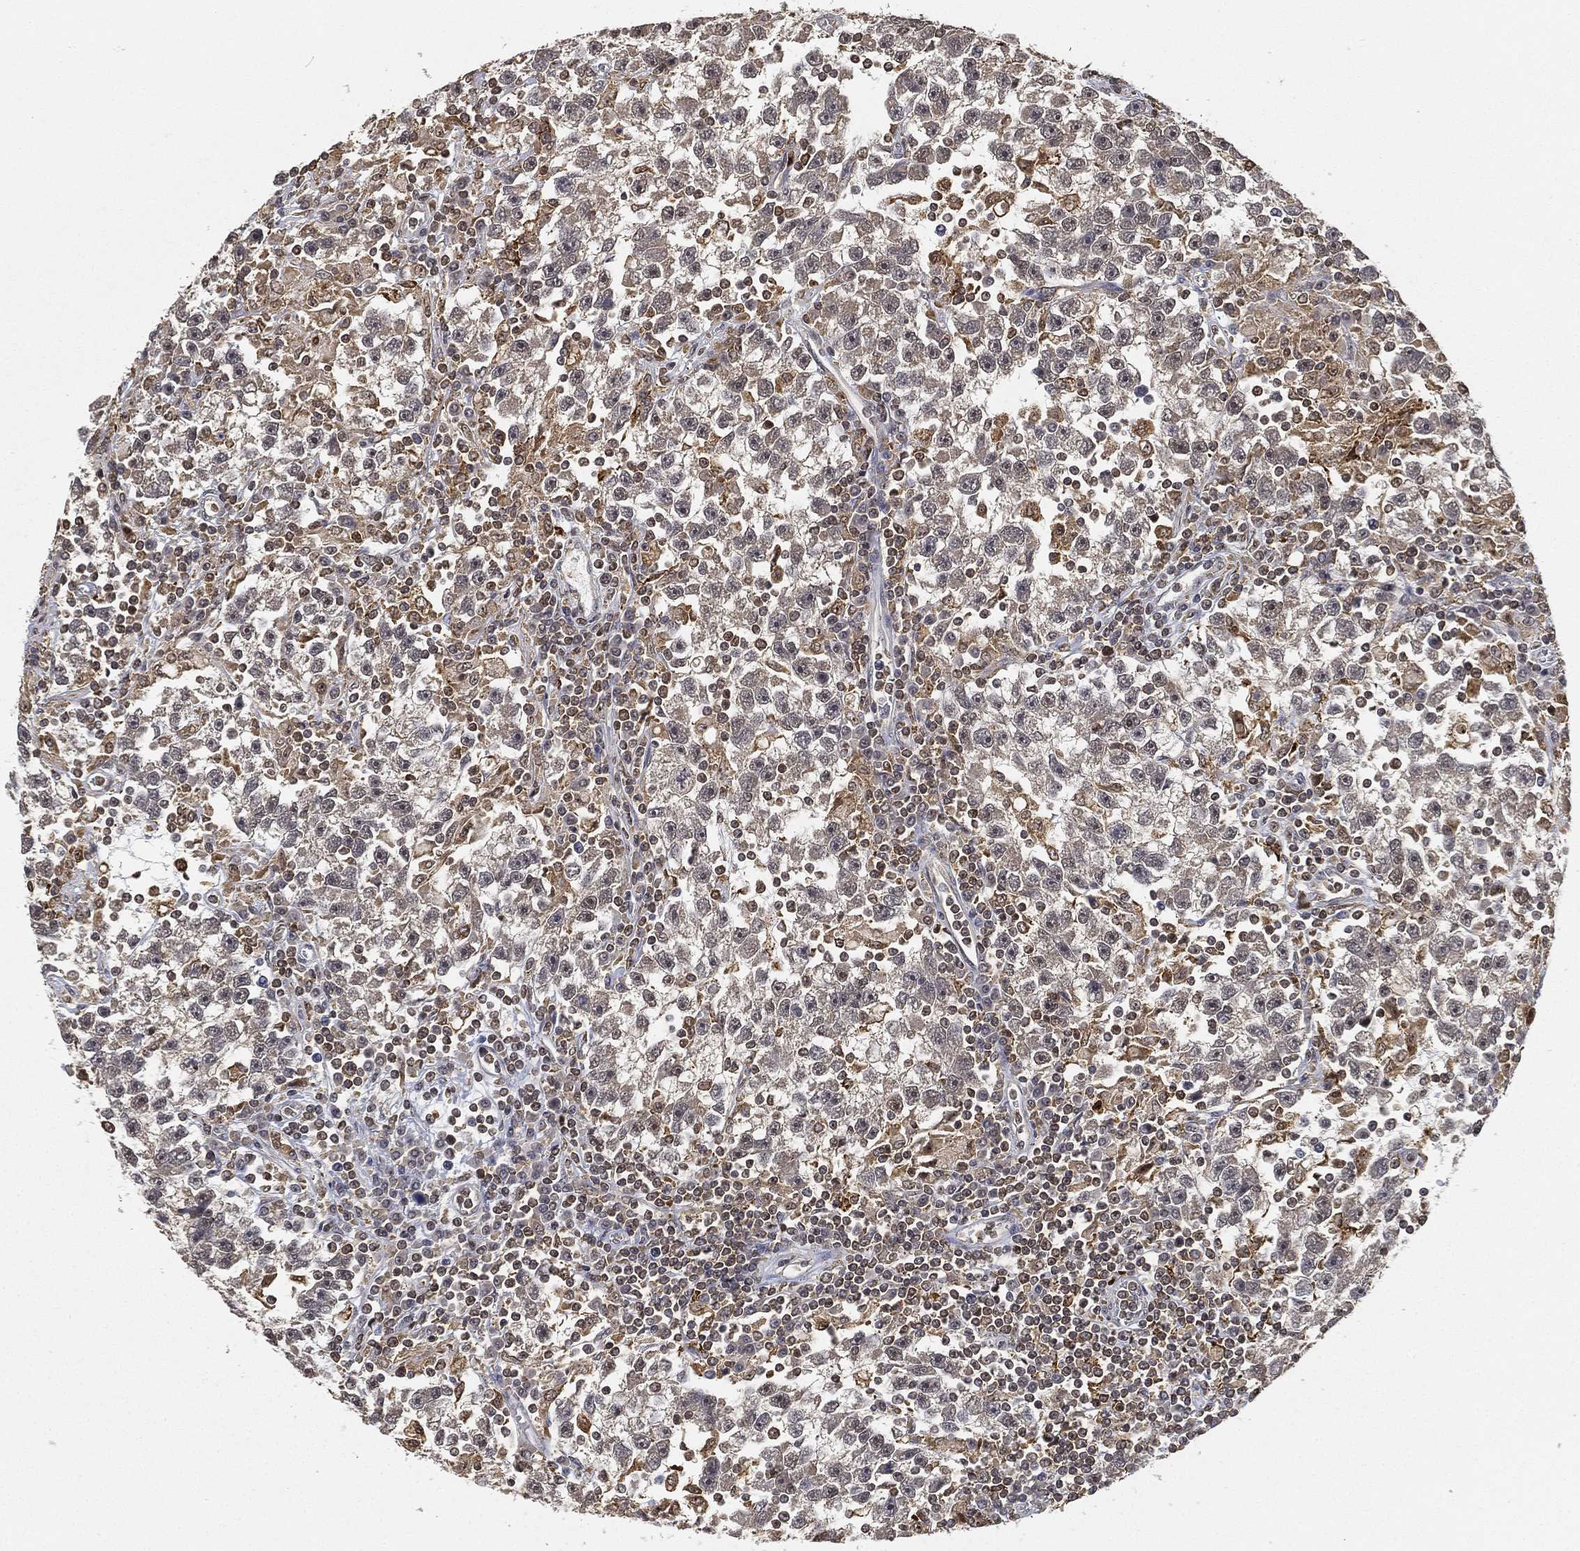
{"staining": {"intensity": "negative", "quantity": "none", "location": "none"}, "tissue": "testis cancer", "cell_type": "Tumor cells", "image_type": "cancer", "snomed": [{"axis": "morphology", "description": "Seminoma, NOS"}, {"axis": "topography", "description": "Testis"}], "caption": "This is an IHC image of testis seminoma. There is no expression in tumor cells.", "gene": "WDR26", "patient": {"sex": "male", "age": 47}}